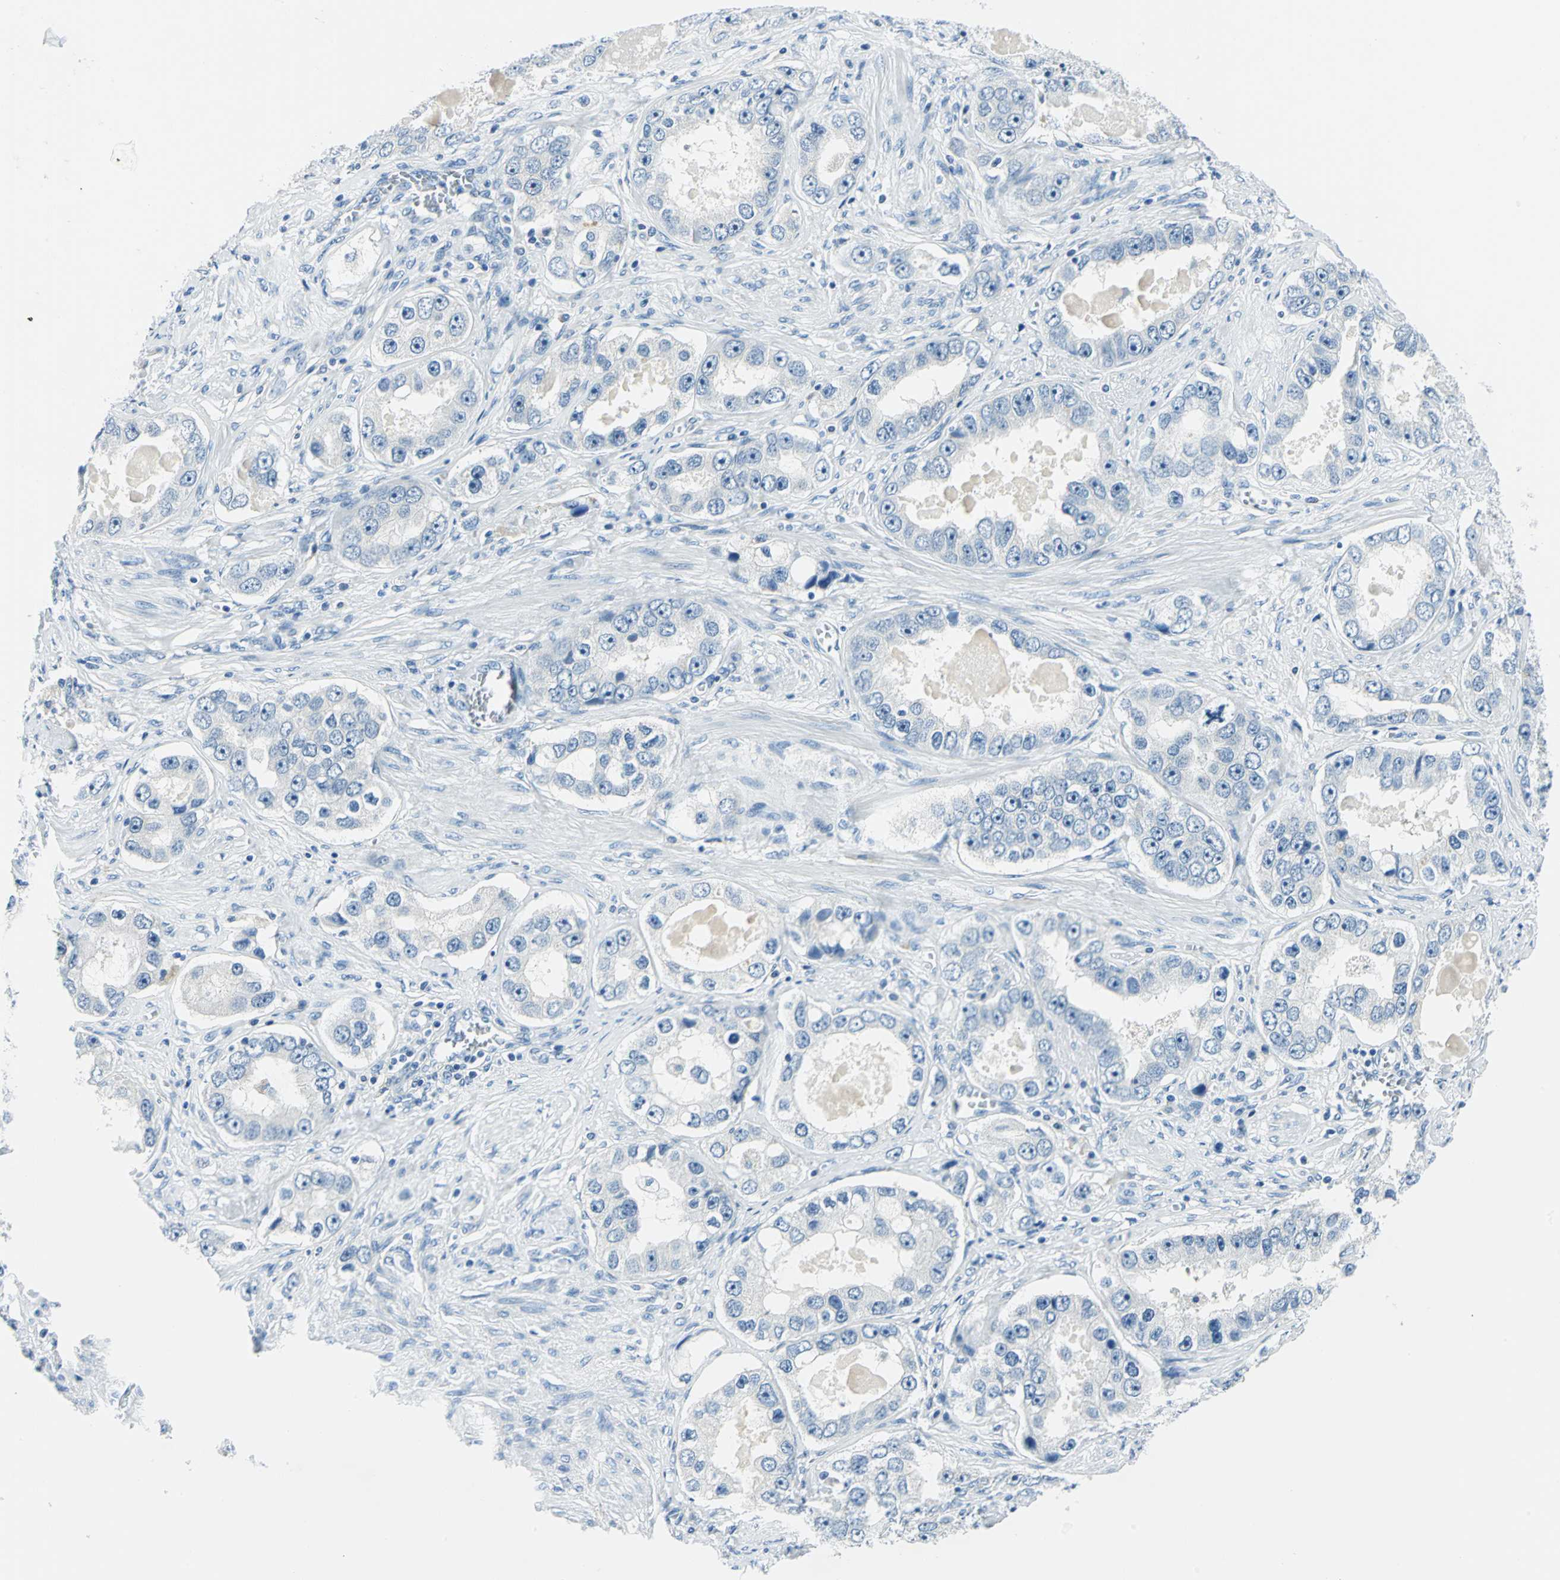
{"staining": {"intensity": "negative", "quantity": "none", "location": "none"}, "tissue": "prostate cancer", "cell_type": "Tumor cells", "image_type": "cancer", "snomed": [{"axis": "morphology", "description": "Adenocarcinoma, High grade"}, {"axis": "topography", "description": "Prostate"}], "caption": "Tumor cells are negative for brown protein staining in prostate high-grade adenocarcinoma.", "gene": "AKR1A1", "patient": {"sex": "male", "age": 63}}